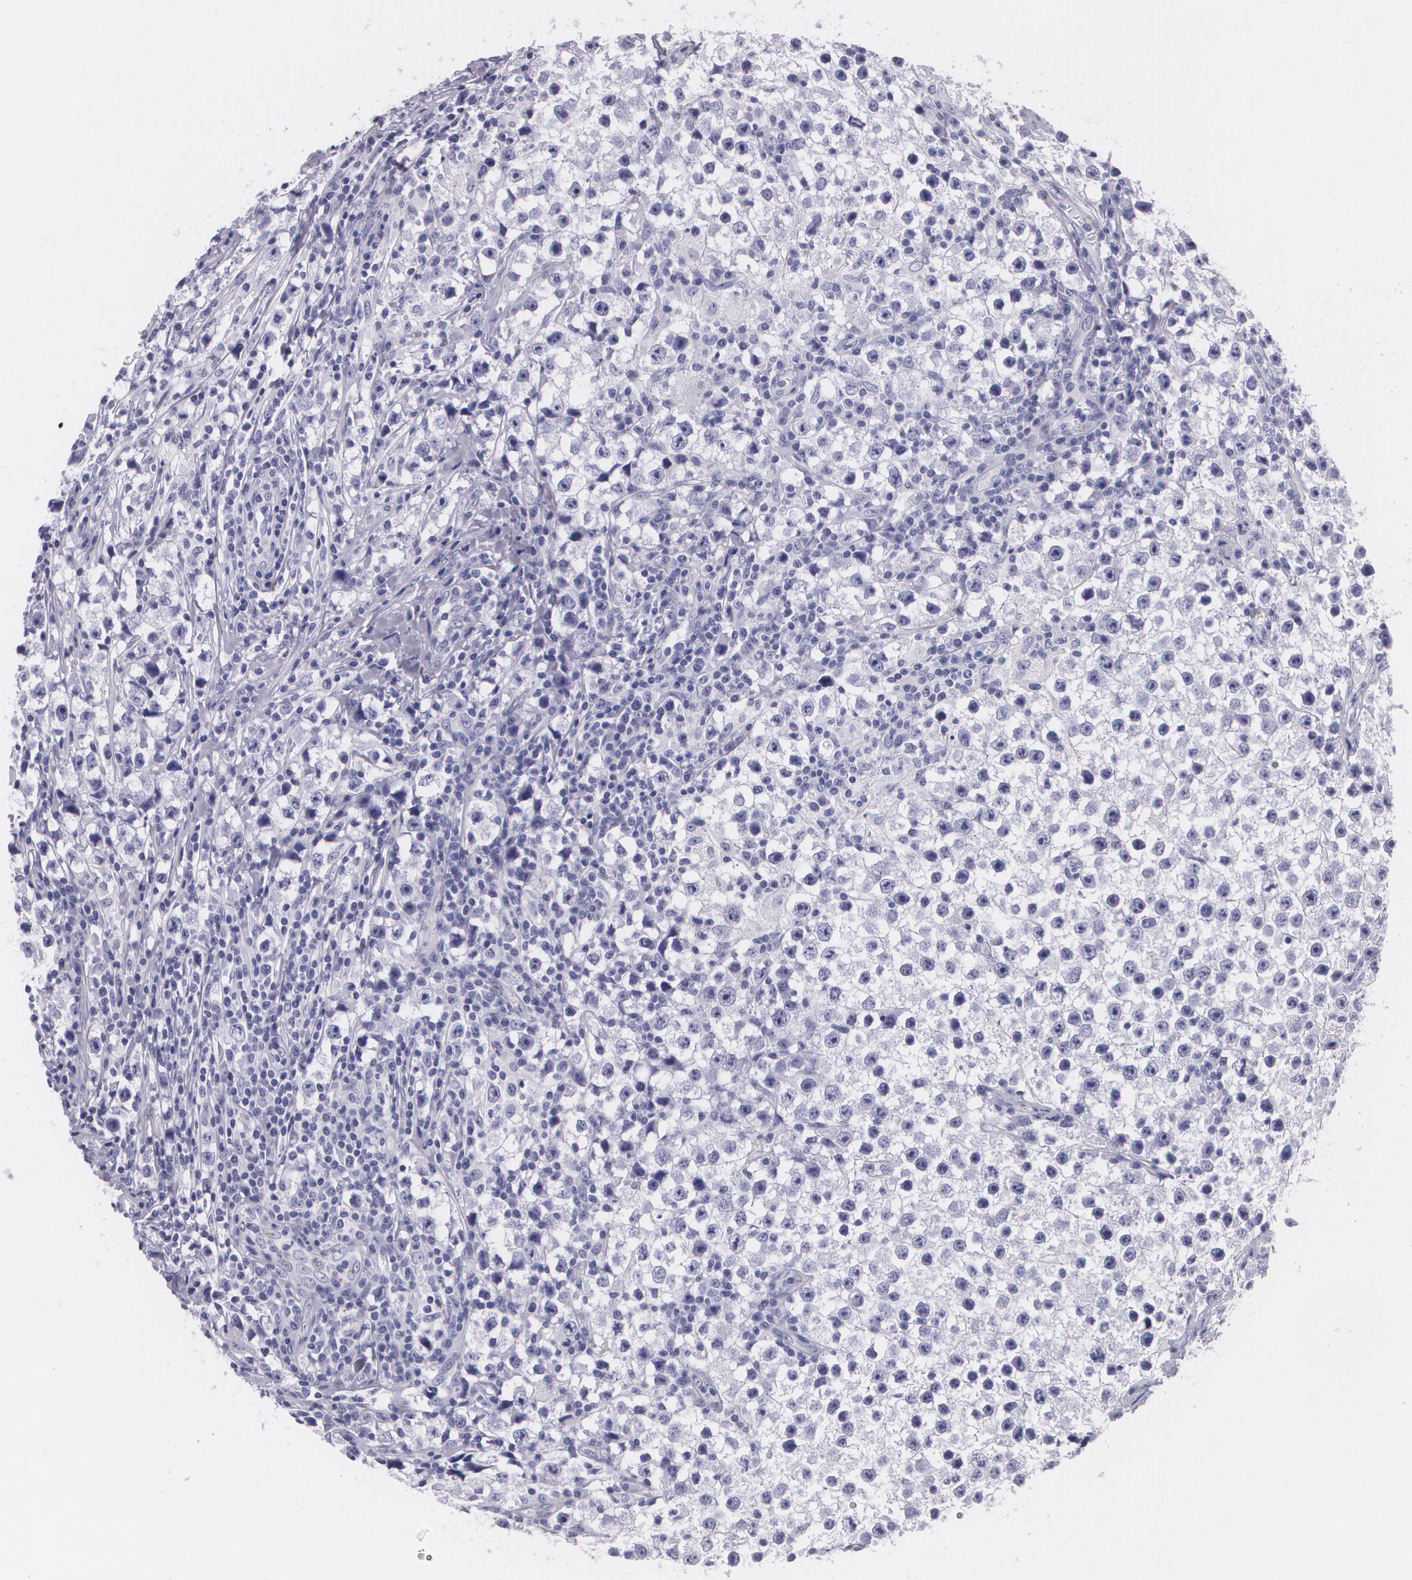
{"staining": {"intensity": "negative", "quantity": "none", "location": "none"}, "tissue": "testis cancer", "cell_type": "Tumor cells", "image_type": "cancer", "snomed": [{"axis": "morphology", "description": "Seminoma, NOS"}, {"axis": "topography", "description": "Testis"}], "caption": "Image shows no significant protein positivity in tumor cells of testis seminoma.", "gene": "DLG4", "patient": {"sex": "male", "age": 35}}